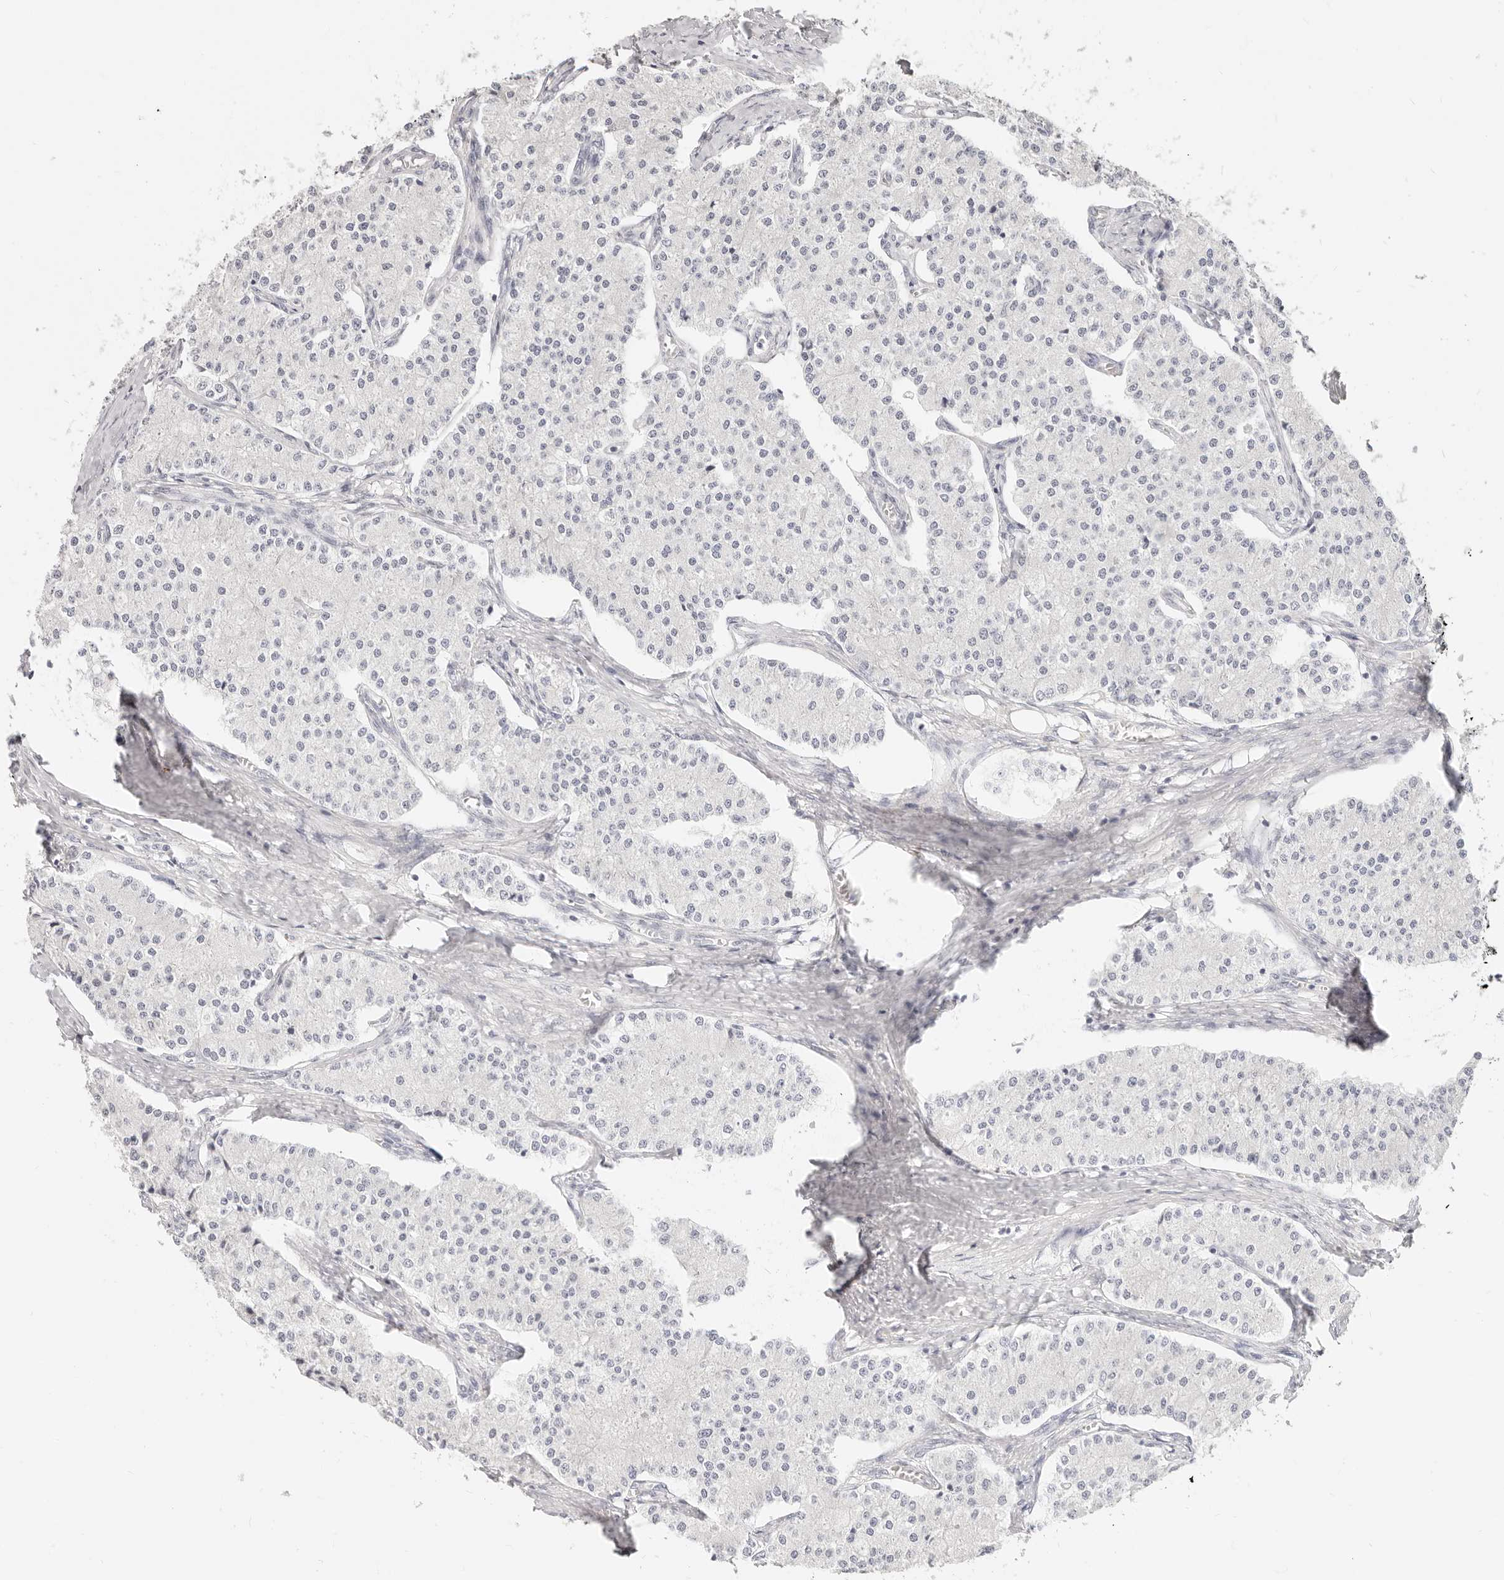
{"staining": {"intensity": "negative", "quantity": "none", "location": "none"}, "tissue": "carcinoid", "cell_type": "Tumor cells", "image_type": "cancer", "snomed": [{"axis": "morphology", "description": "Carcinoid, malignant, NOS"}, {"axis": "topography", "description": "Colon"}], "caption": "High magnification brightfield microscopy of carcinoid (malignant) stained with DAB (brown) and counterstained with hematoxylin (blue): tumor cells show no significant expression. Nuclei are stained in blue.", "gene": "DTNBP1", "patient": {"sex": "female", "age": 52}}